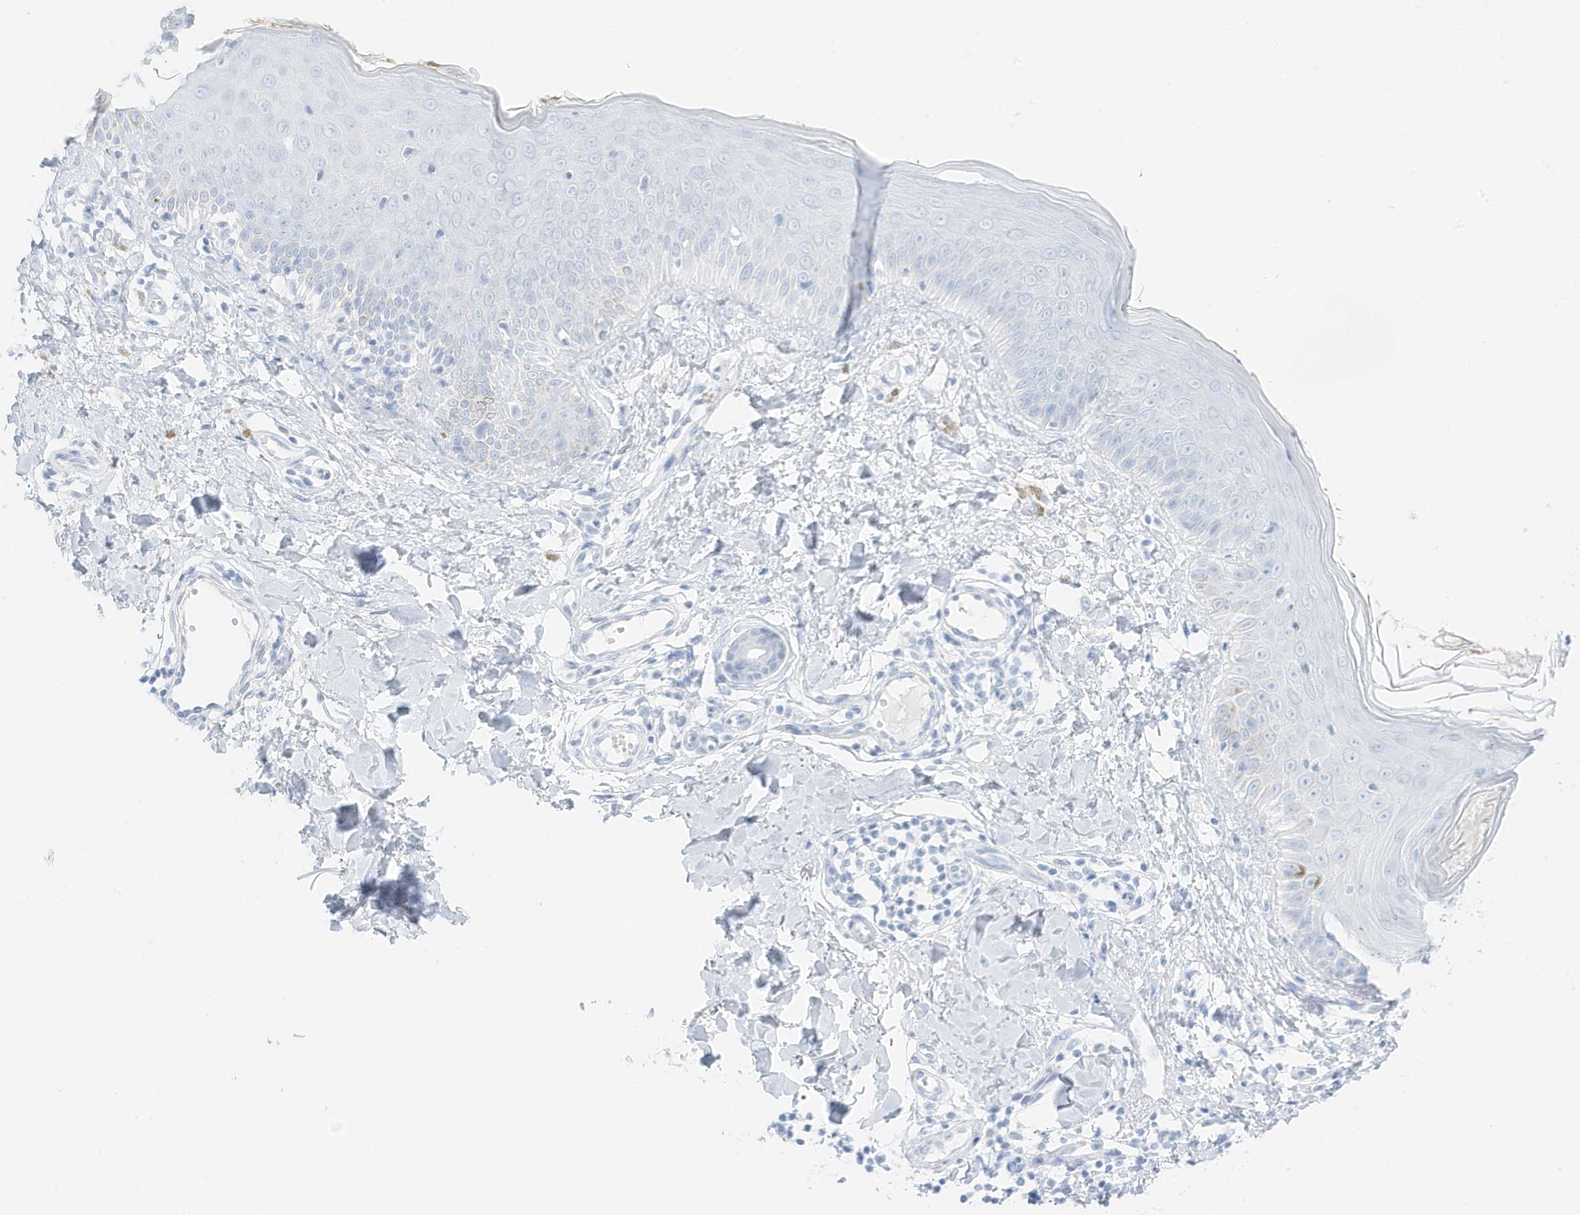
{"staining": {"intensity": "negative", "quantity": "none", "location": "none"}, "tissue": "skin", "cell_type": "Fibroblasts", "image_type": "normal", "snomed": [{"axis": "morphology", "description": "Normal tissue, NOS"}, {"axis": "topography", "description": "Skin"}], "caption": "The image demonstrates no significant staining in fibroblasts of skin. (Brightfield microscopy of DAB immunohistochemistry at high magnification).", "gene": "SLC22A13", "patient": {"sex": "male", "age": 52}}